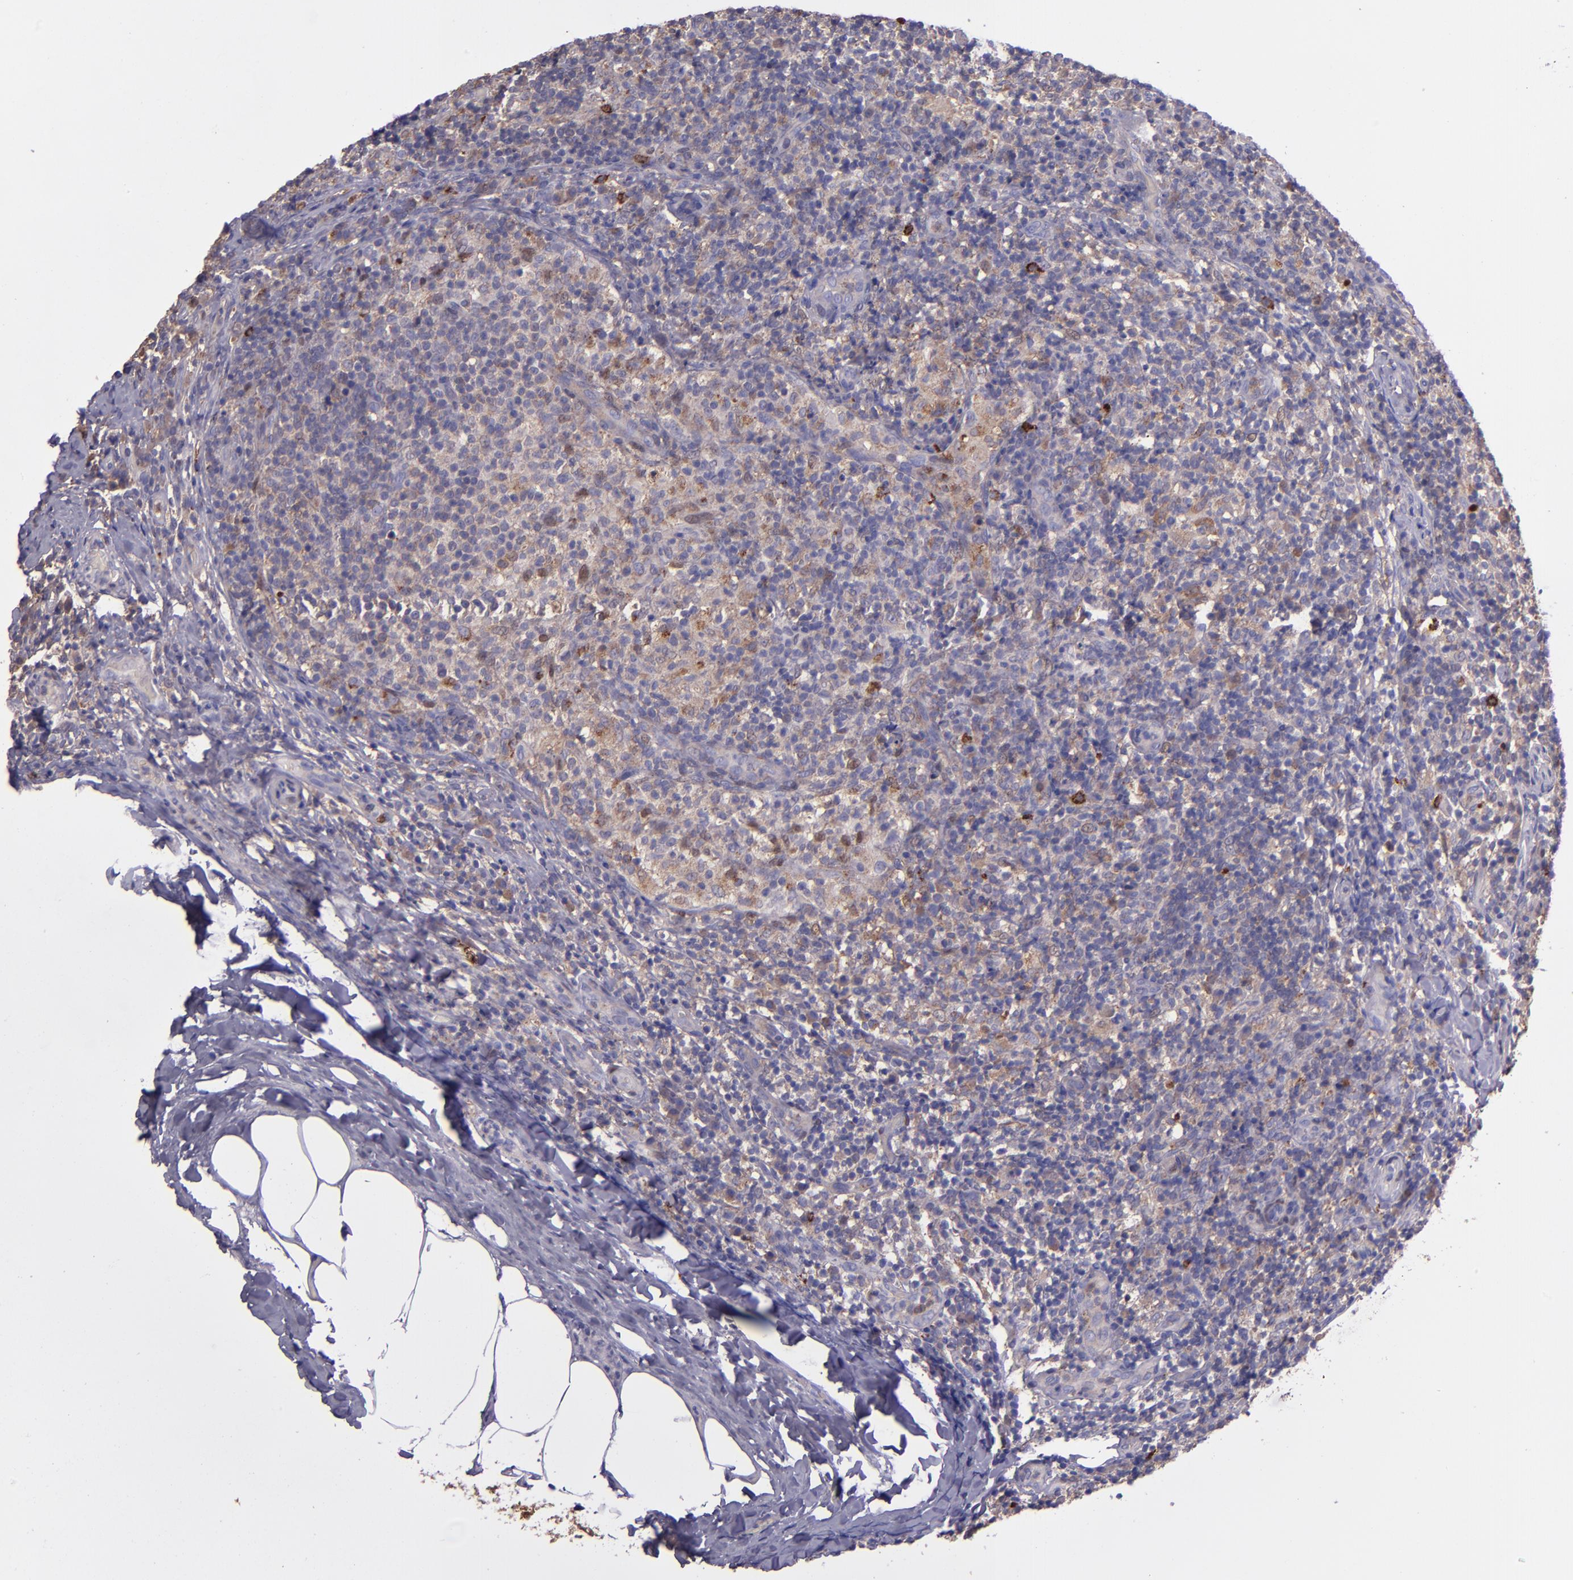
{"staining": {"intensity": "moderate", "quantity": "<25%", "location": "cytoplasmic/membranous"}, "tissue": "lymph node", "cell_type": "Germinal center cells", "image_type": "normal", "snomed": [{"axis": "morphology", "description": "Normal tissue, NOS"}, {"axis": "morphology", "description": "Inflammation, NOS"}, {"axis": "topography", "description": "Lymph node"}], "caption": "Brown immunohistochemical staining in unremarkable human lymph node displays moderate cytoplasmic/membranous positivity in approximately <25% of germinal center cells.", "gene": "WASH6P", "patient": {"sex": "male", "age": 46}}